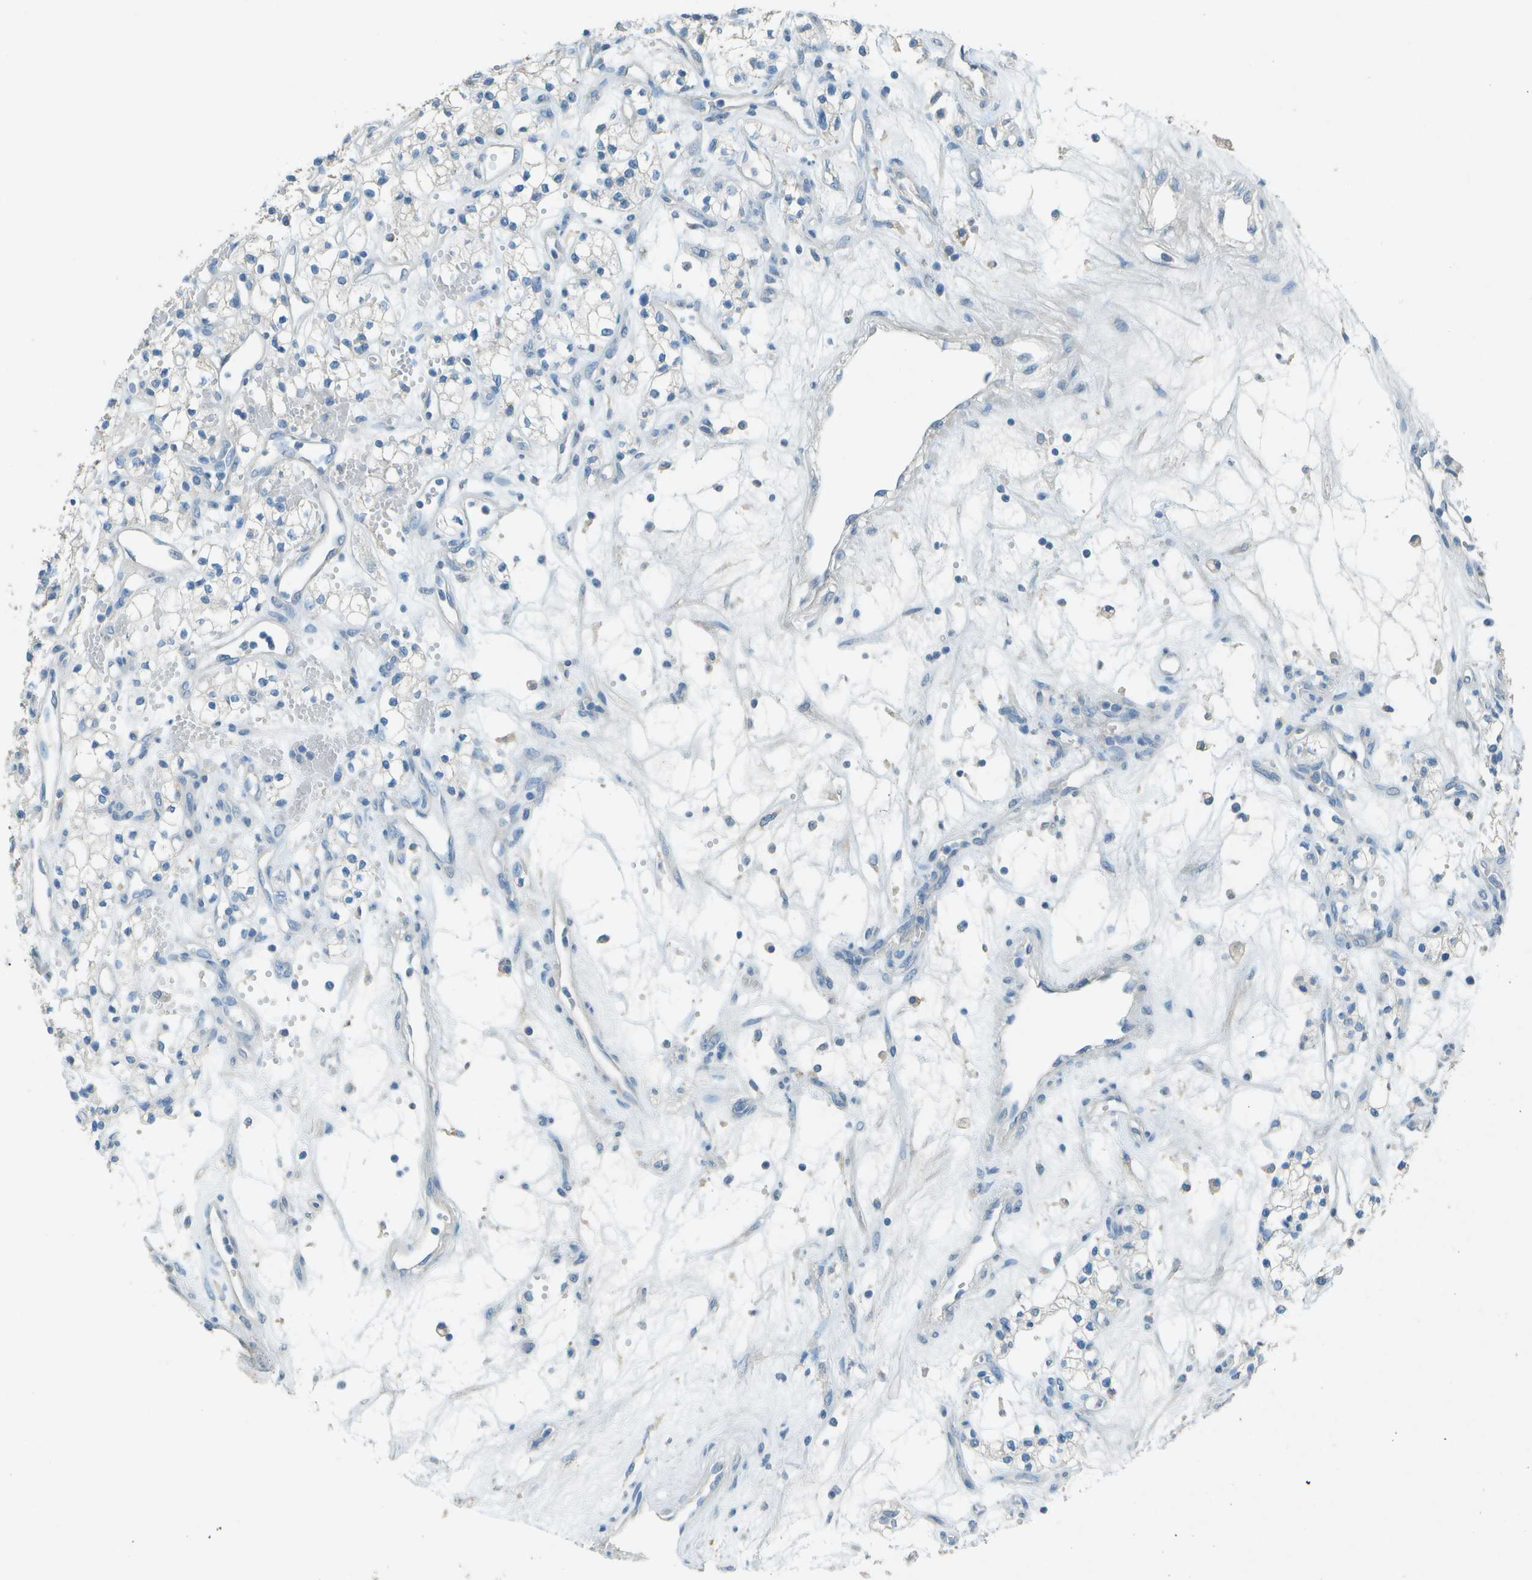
{"staining": {"intensity": "negative", "quantity": "none", "location": "none"}, "tissue": "renal cancer", "cell_type": "Tumor cells", "image_type": "cancer", "snomed": [{"axis": "morphology", "description": "Adenocarcinoma, NOS"}, {"axis": "topography", "description": "Kidney"}], "caption": "Protein analysis of adenocarcinoma (renal) demonstrates no significant staining in tumor cells.", "gene": "LGI2", "patient": {"sex": "male", "age": 59}}